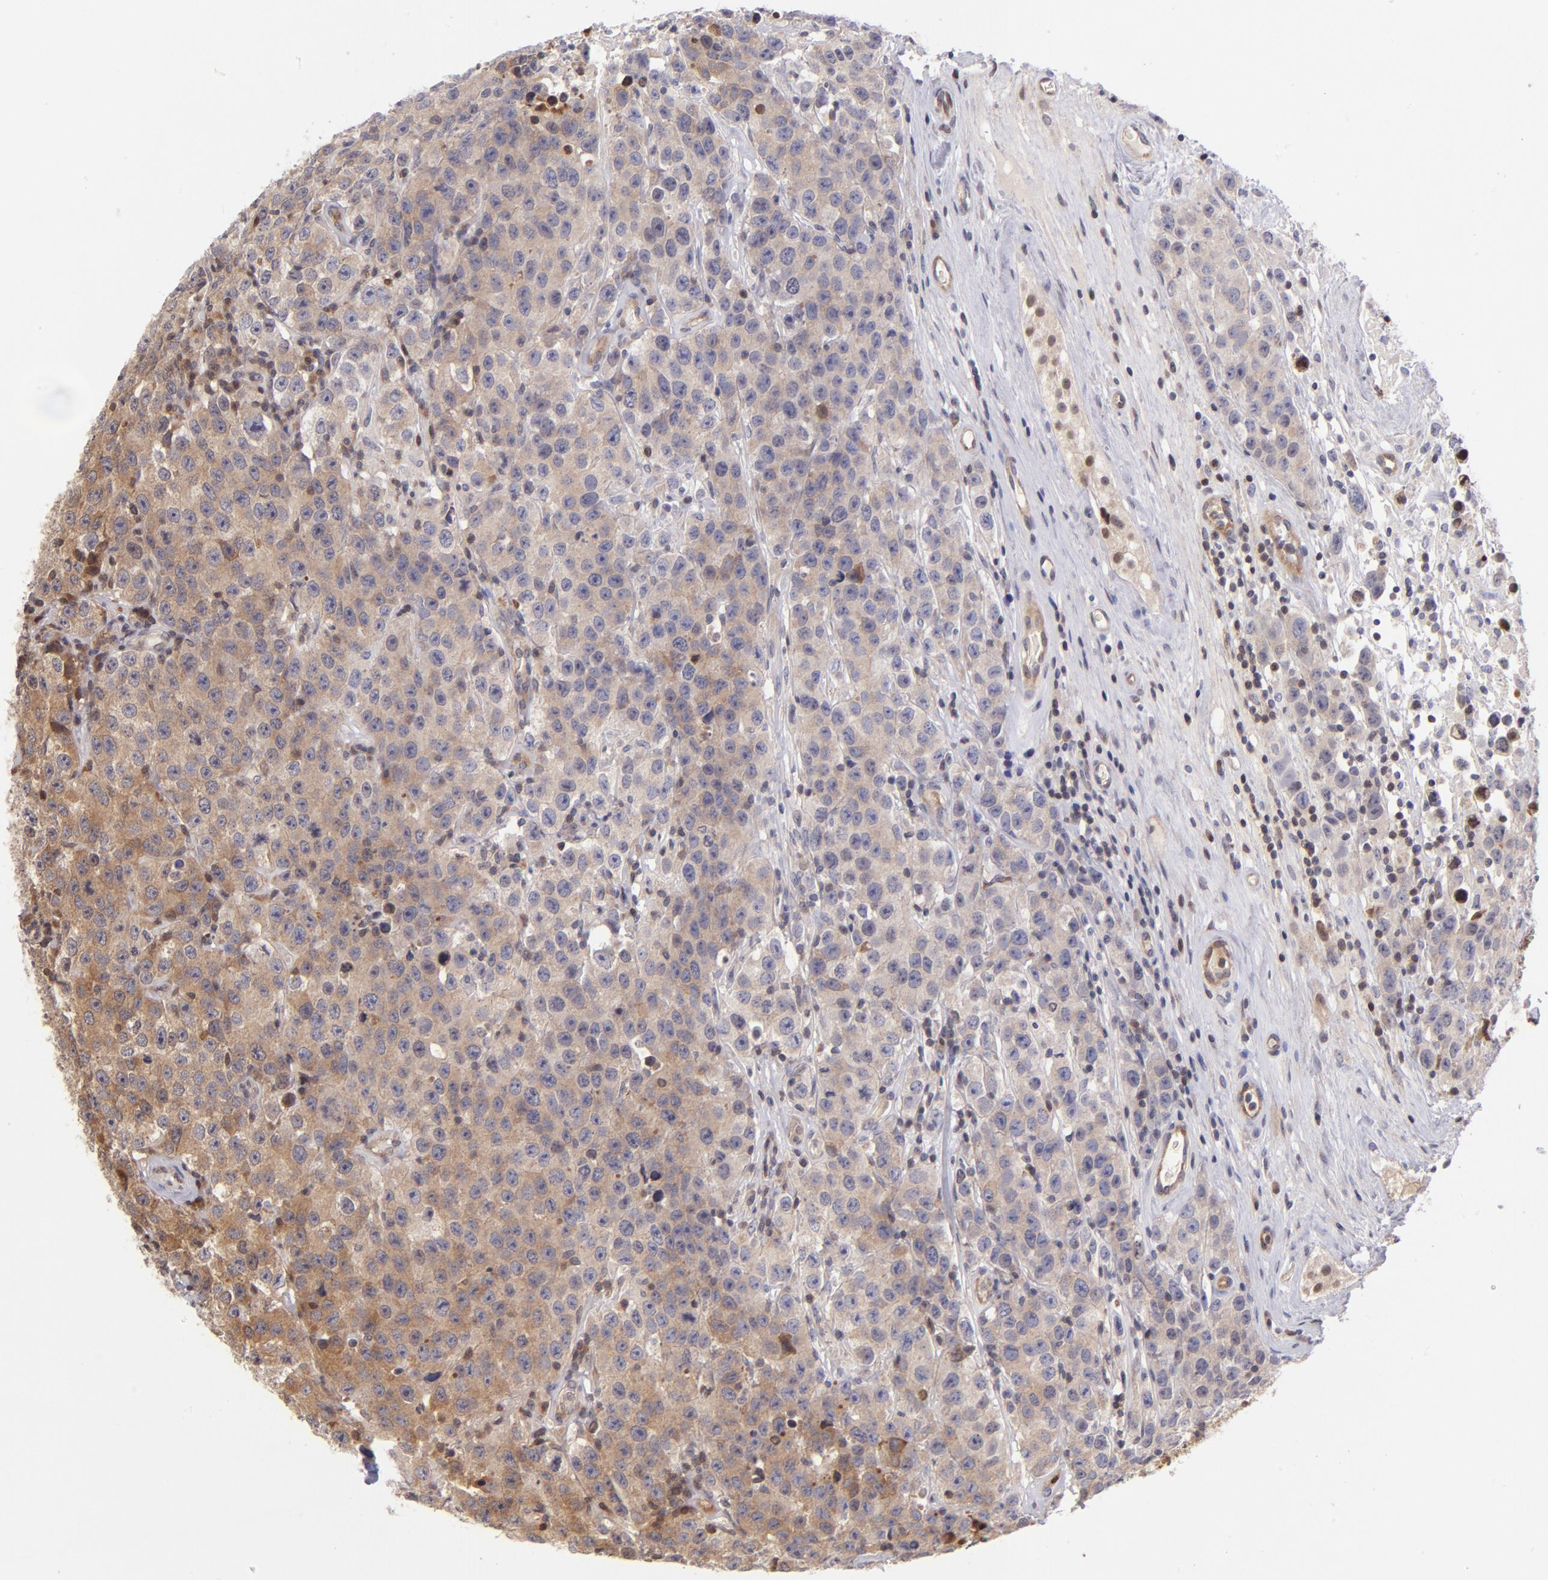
{"staining": {"intensity": "weak", "quantity": ">75%", "location": "cytoplasmic/membranous,nuclear"}, "tissue": "testis cancer", "cell_type": "Tumor cells", "image_type": "cancer", "snomed": [{"axis": "morphology", "description": "Seminoma, NOS"}, {"axis": "topography", "description": "Testis"}], "caption": "Weak cytoplasmic/membranous and nuclear protein staining is appreciated in about >75% of tumor cells in testis cancer (seminoma).", "gene": "YWHAB", "patient": {"sex": "male", "age": 52}}